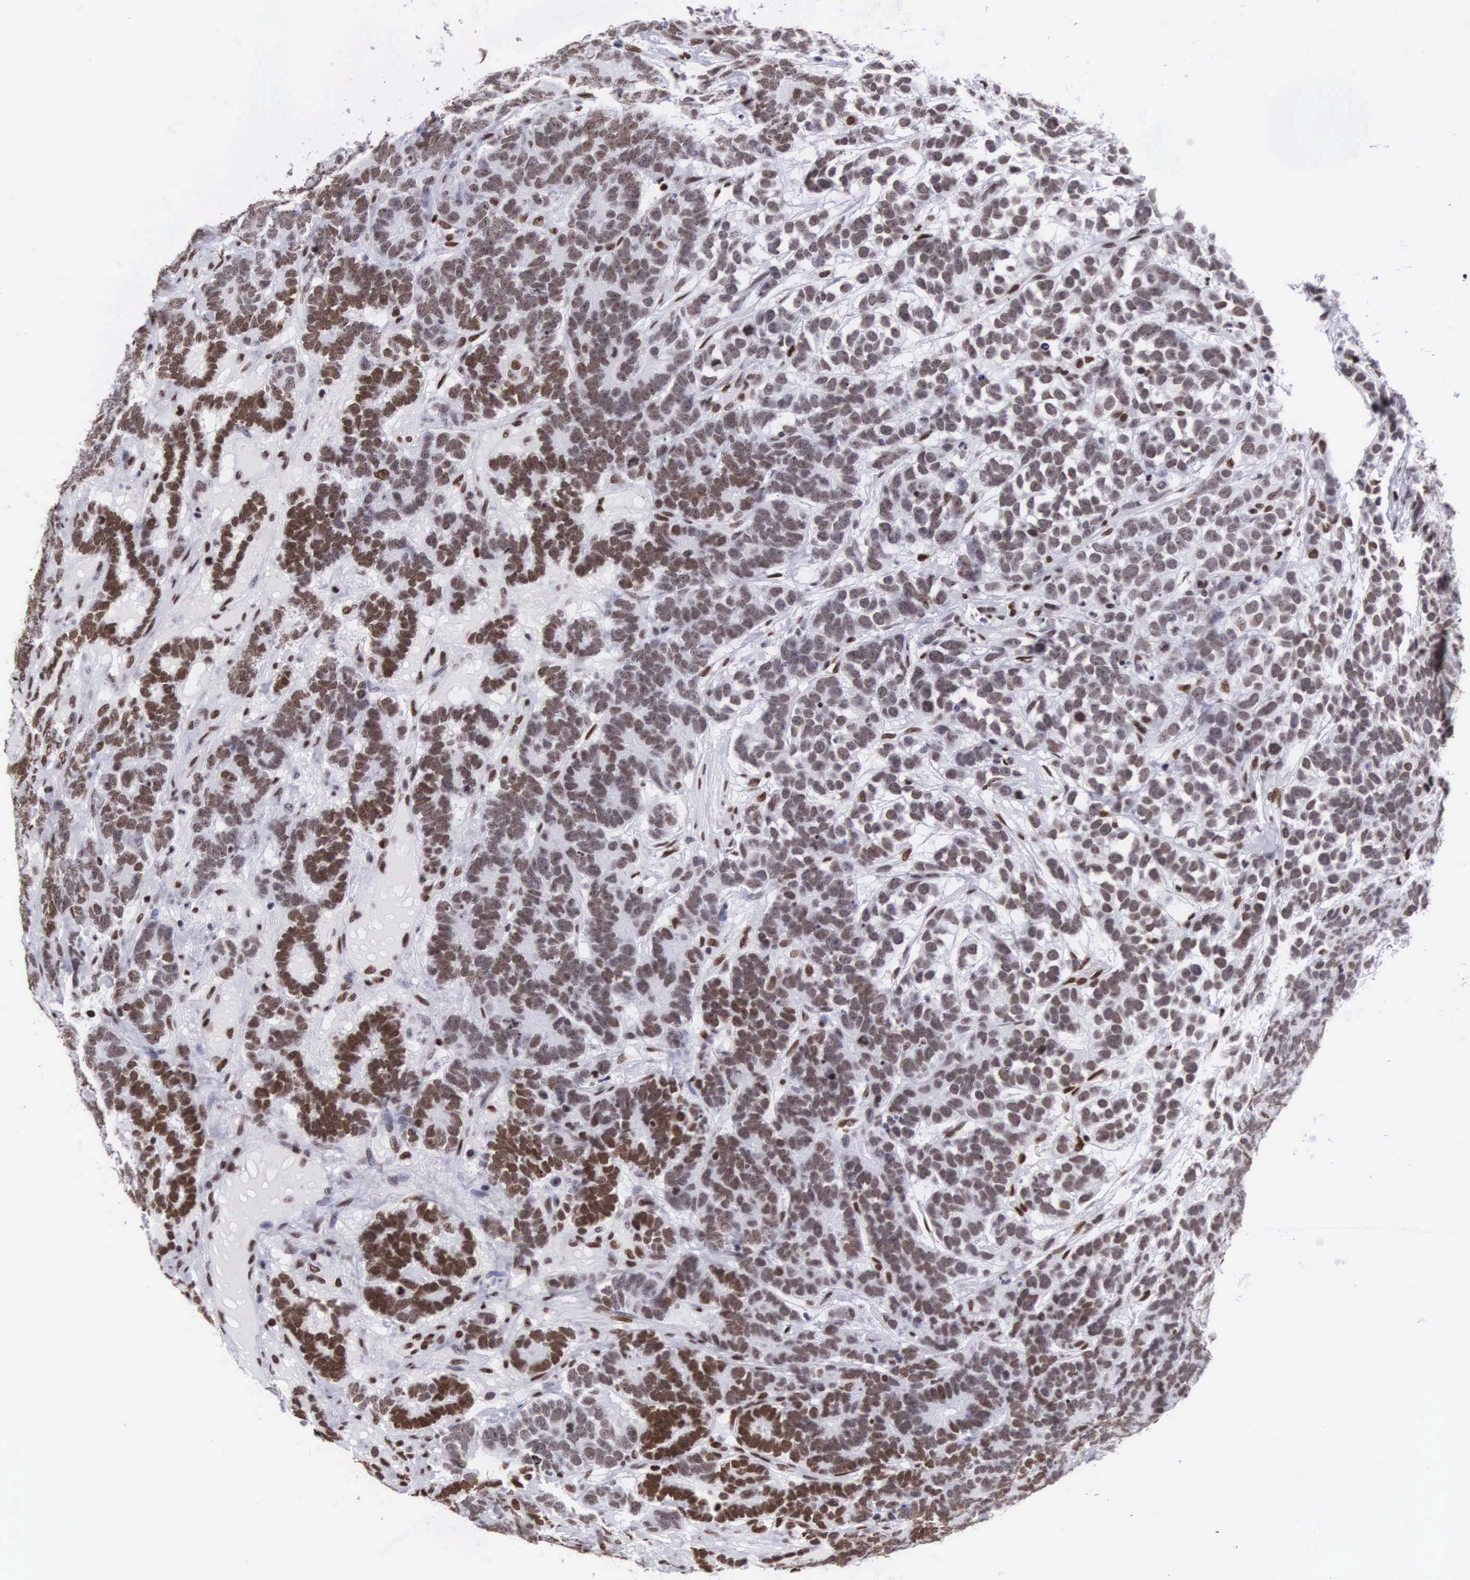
{"staining": {"intensity": "moderate", "quantity": ">75%", "location": "nuclear"}, "tissue": "testis cancer", "cell_type": "Tumor cells", "image_type": "cancer", "snomed": [{"axis": "morphology", "description": "Carcinoma, Embryonal, NOS"}, {"axis": "topography", "description": "Testis"}], "caption": "High-power microscopy captured an IHC histopathology image of testis embryonal carcinoma, revealing moderate nuclear staining in approximately >75% of tumor cells.", "gene": "MECP2", "patient": {"sex": "male", "age": 26}}